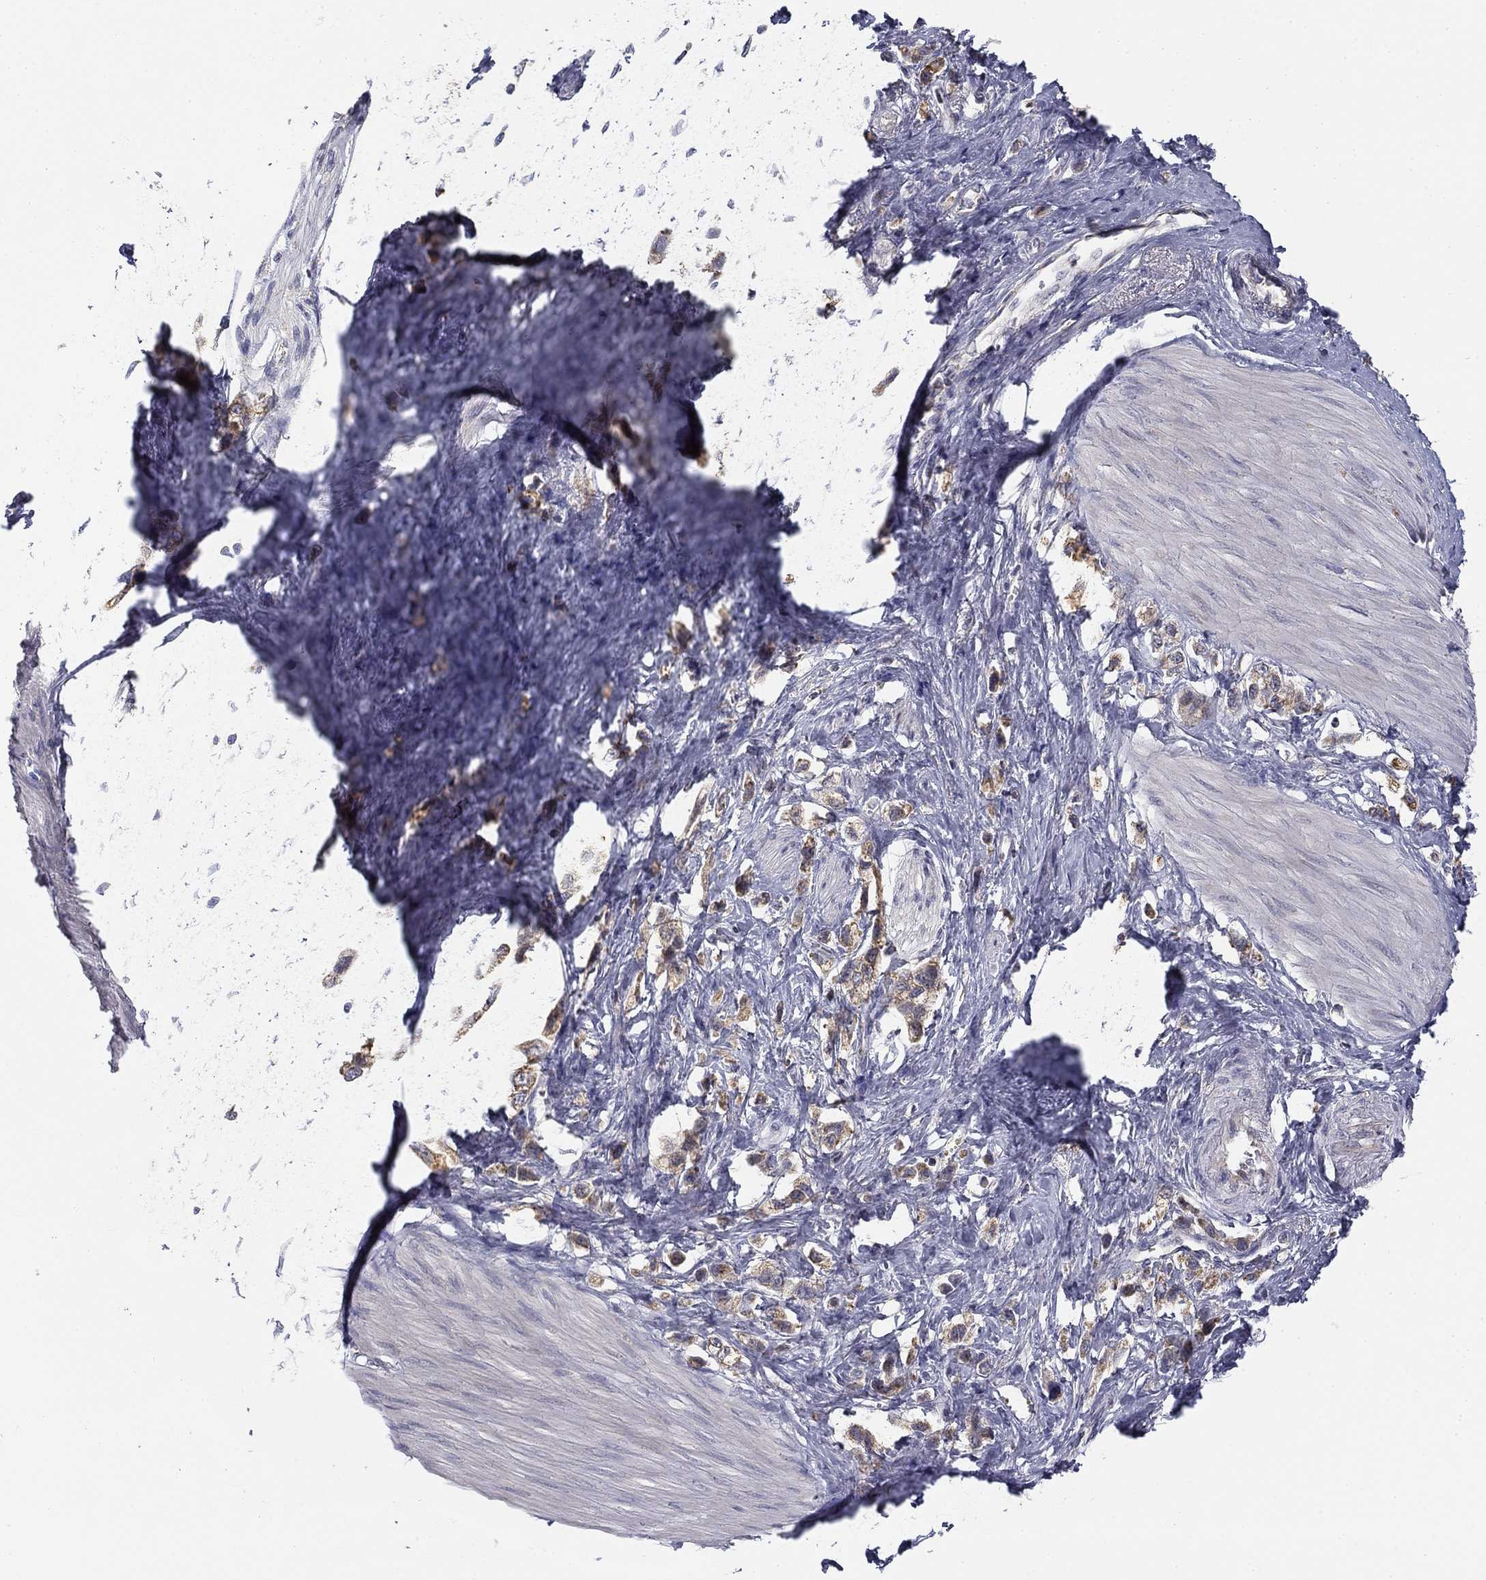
{"staining": {"intensity": "moderate", "quantity": "25%-75%", "location": "cytoplasmic/membranous"}, "tissue": "stomach cancer", "cell_type": "Tumor cells", "image_type": "cancer", "snomed": [{"axis": "morphology", "description": "Normal tissue, NOS"}, {"axis": "morphology", "description": "Adenocarcinoma, NOS"}, {"axis": "morphology", "description": "Adenocarcinoma, High grade"}, {"axis": "topography", "description": "Stomach, upper"}, {"axis": "topography", "description": "Stomach"}], "caption": "Protein expression by immunohistochemistry (IHC) displays moderate cytoplasmic/membranous expression in about 25%-75% of tumor cells in adenocarcinoma (high-grade) (stomach). The protein is shown in brown color, while the nuclei are stained blue.", "gene": "SLC2A9", "patient": {"sex": "female", "age": 65}}